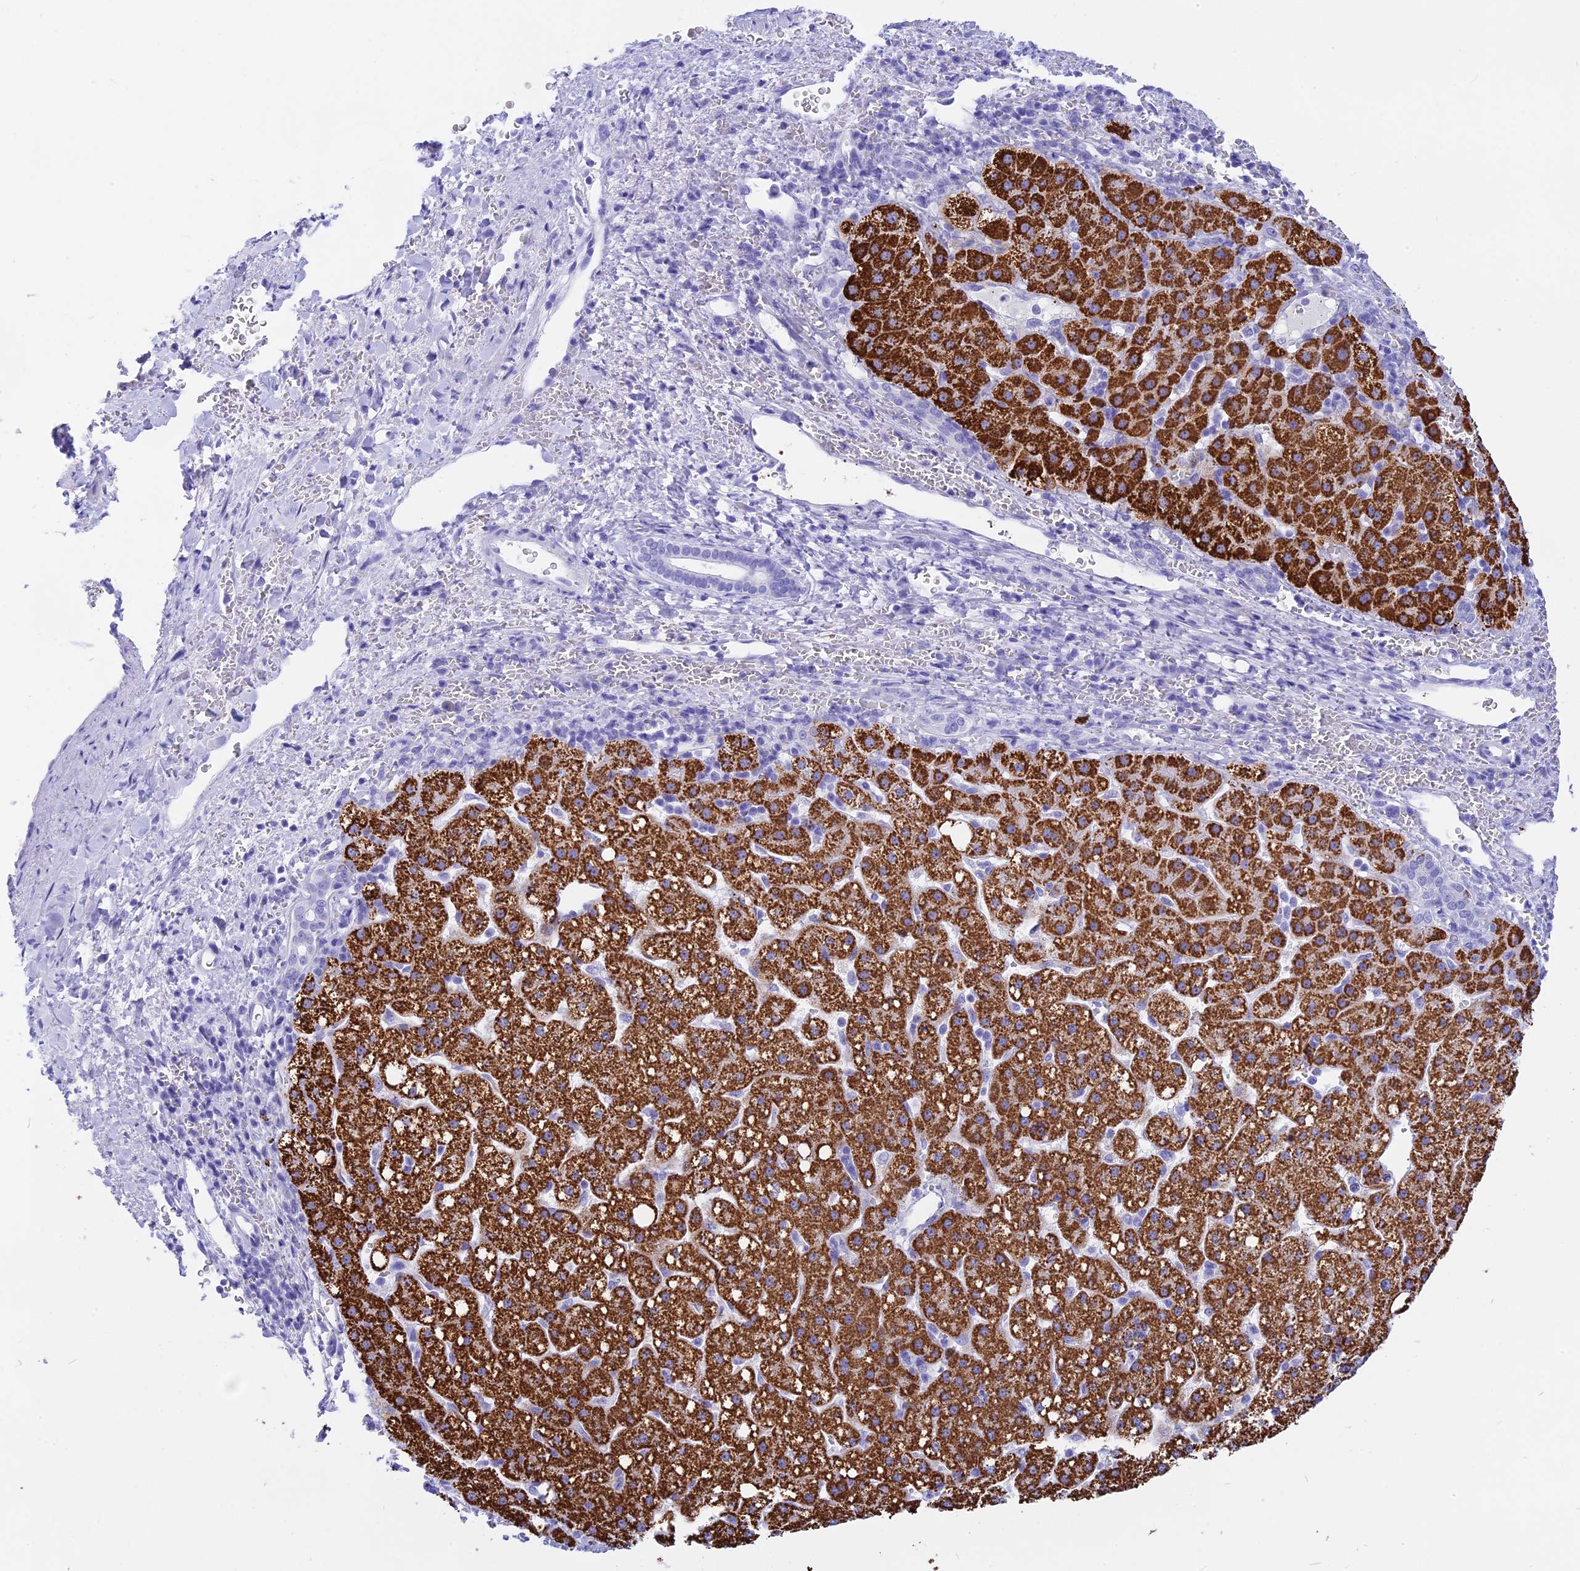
{"staining": {"intensity": "strong", "quantity": ">75%", "location": "cytoplasmic/membranous"}, "tissue": "liver cancer", "cell_type": "Tumor cells", "image_type": "cancer", "snomed": [{"axis": "morphology", "description": "Carcinoma, Hepatocellular, NOS"}, {"axis": "topography", "description": "Liver"}], "caption": "DAB immunohistochemical staining of human liver hepatocellular carcinoma shows strong cytoplasmic/membranous protein staining in approximately >75% of tumor cells.", "gene": "ISCA1", "patient": {"sex": "male", "age": 57}}